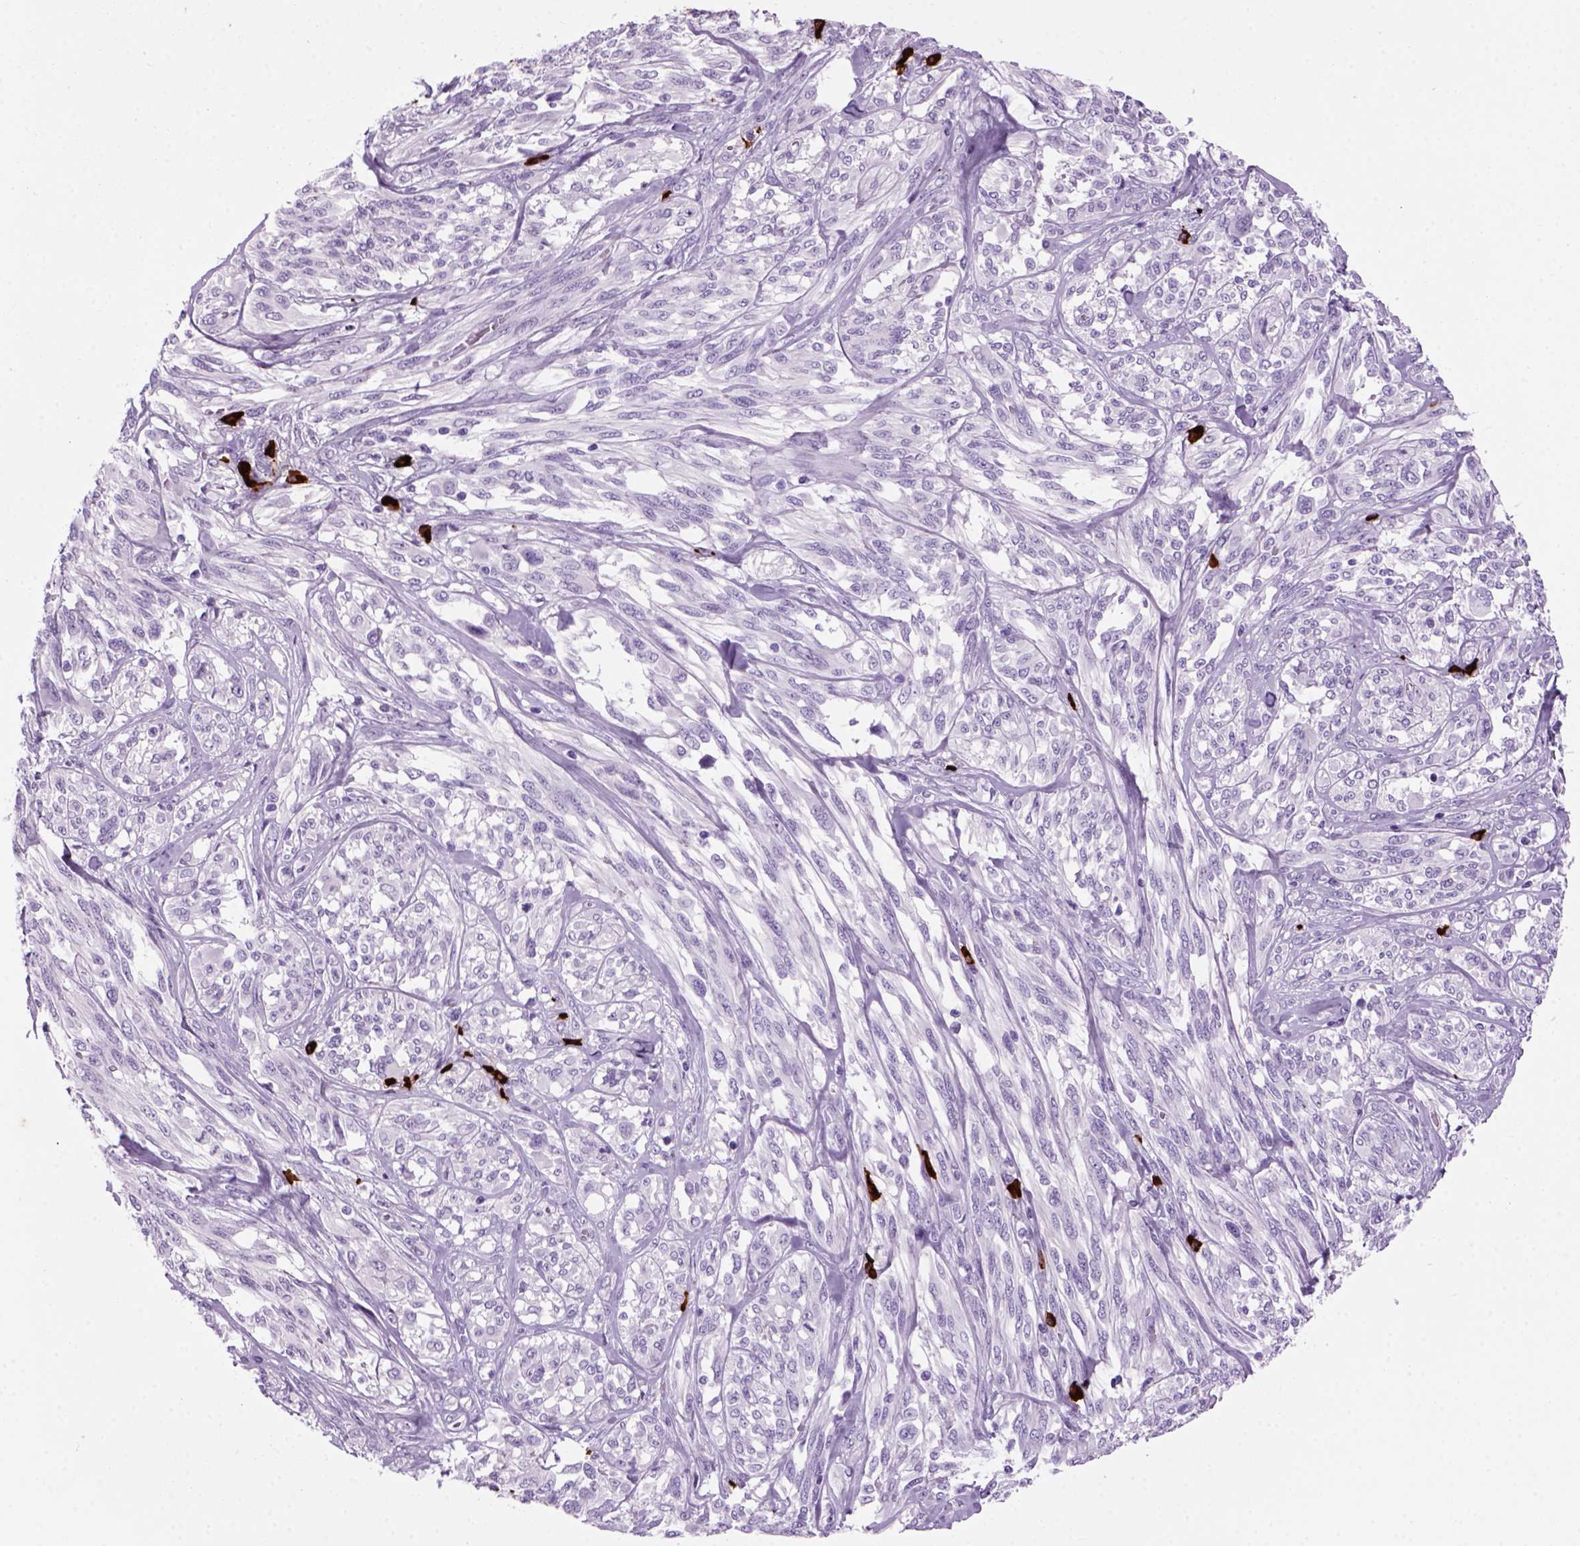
{"staining": {"intensity": "negative", "quantity": "none", "location": "none"}, "tissue": "melanoma", "cell_type": "Tumor cells", "image_type": "cancer", "snomed": [{"axis": "morphology", "description": "Malignant melanoma, NOS"}, {"axis": "topography", "description": "Skin"}], "caption": "This is an immunohistochemistry image of human melanoma. There is no staining in tumor cells.", "gene": "MZB1", "patient": {"sex": "female", "age": 91}}